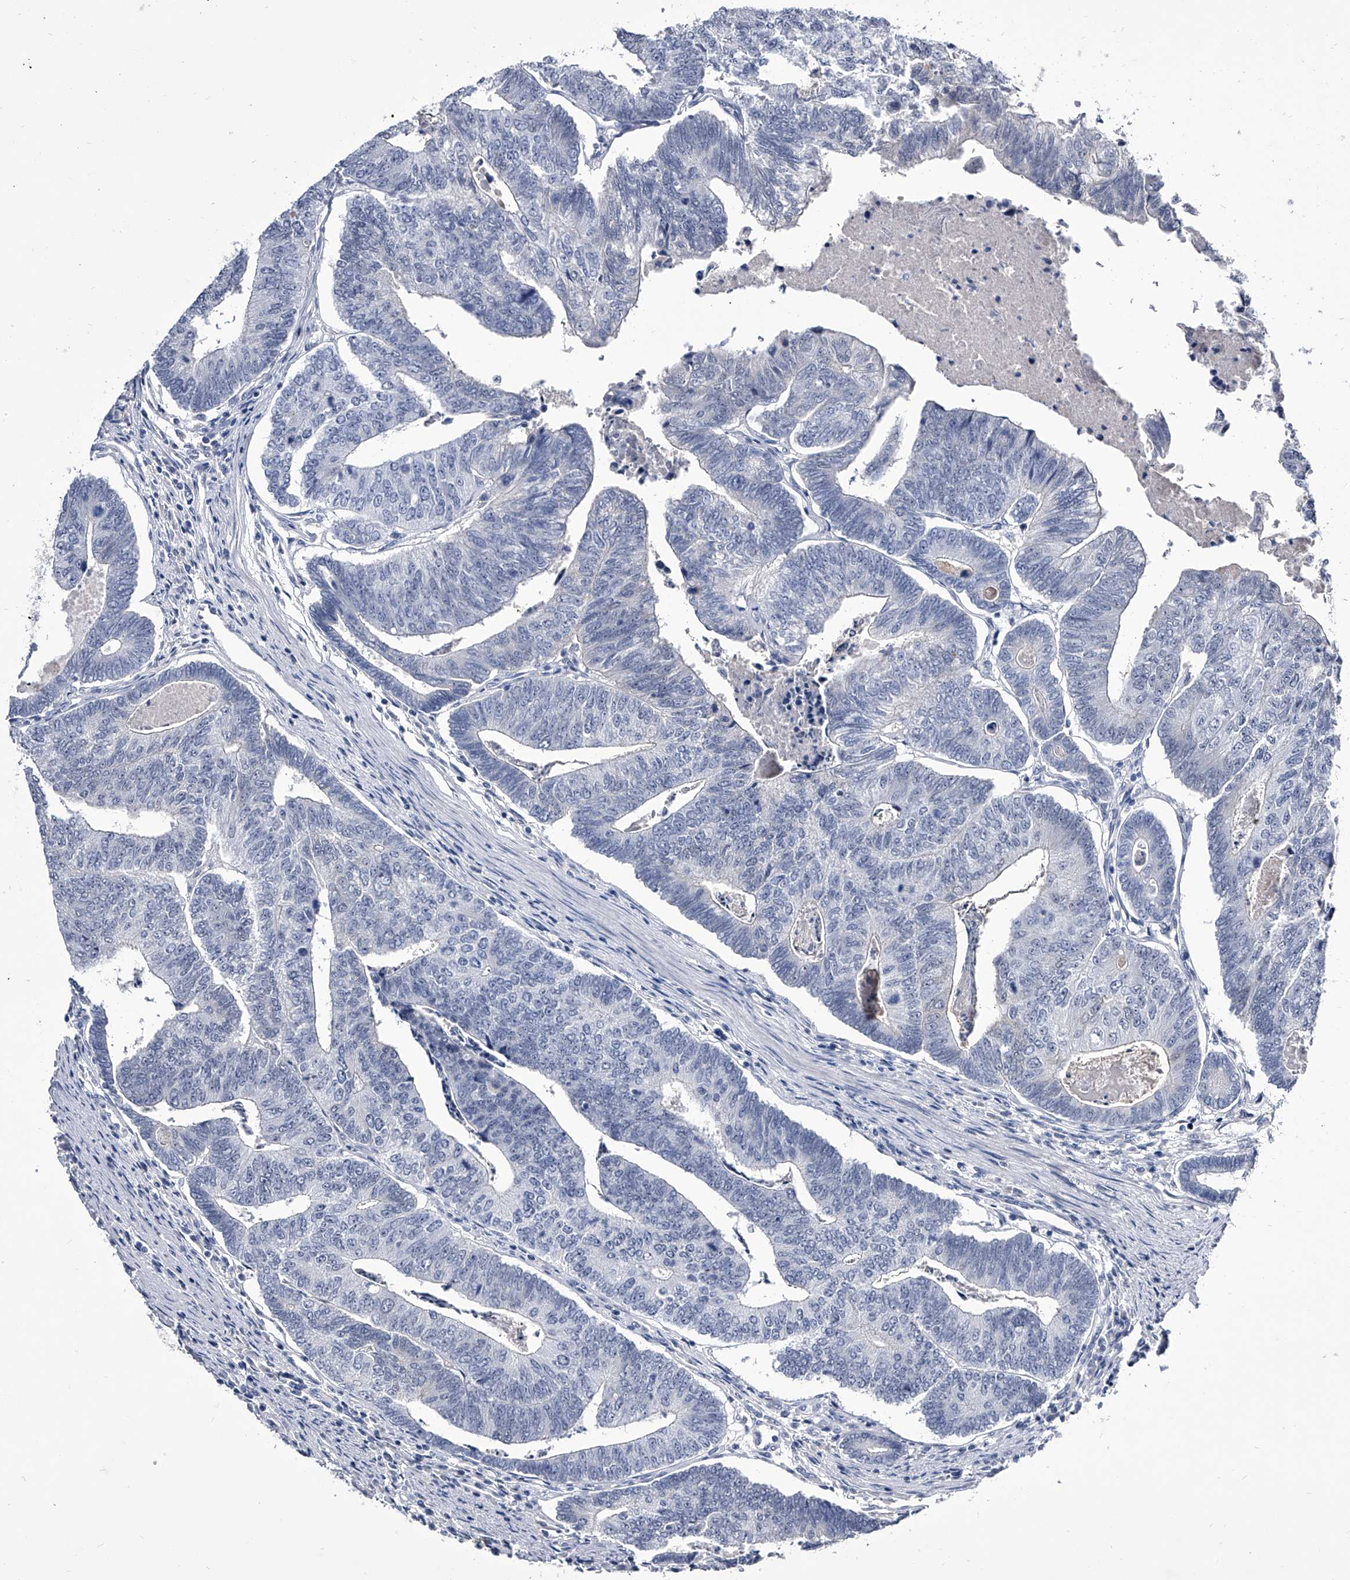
{"staining": {"intensity": "negative", "quantity": "none", "location": "none"}, "tissue": "colorectal cancer", "cell_type": "Tumor cells", "image_type": "cancer", "snomed": [{"axis": "morphology", "description": "Adenocarcinoma, NOS"}, {"axis": "topography", "description": "Colon"}], "caption": "Tumor cells show no significant protein positivity in adenocarcinoma (colorectal).", "gene": "CRISP2", "patient": {"sex": "female", "age": 67}}